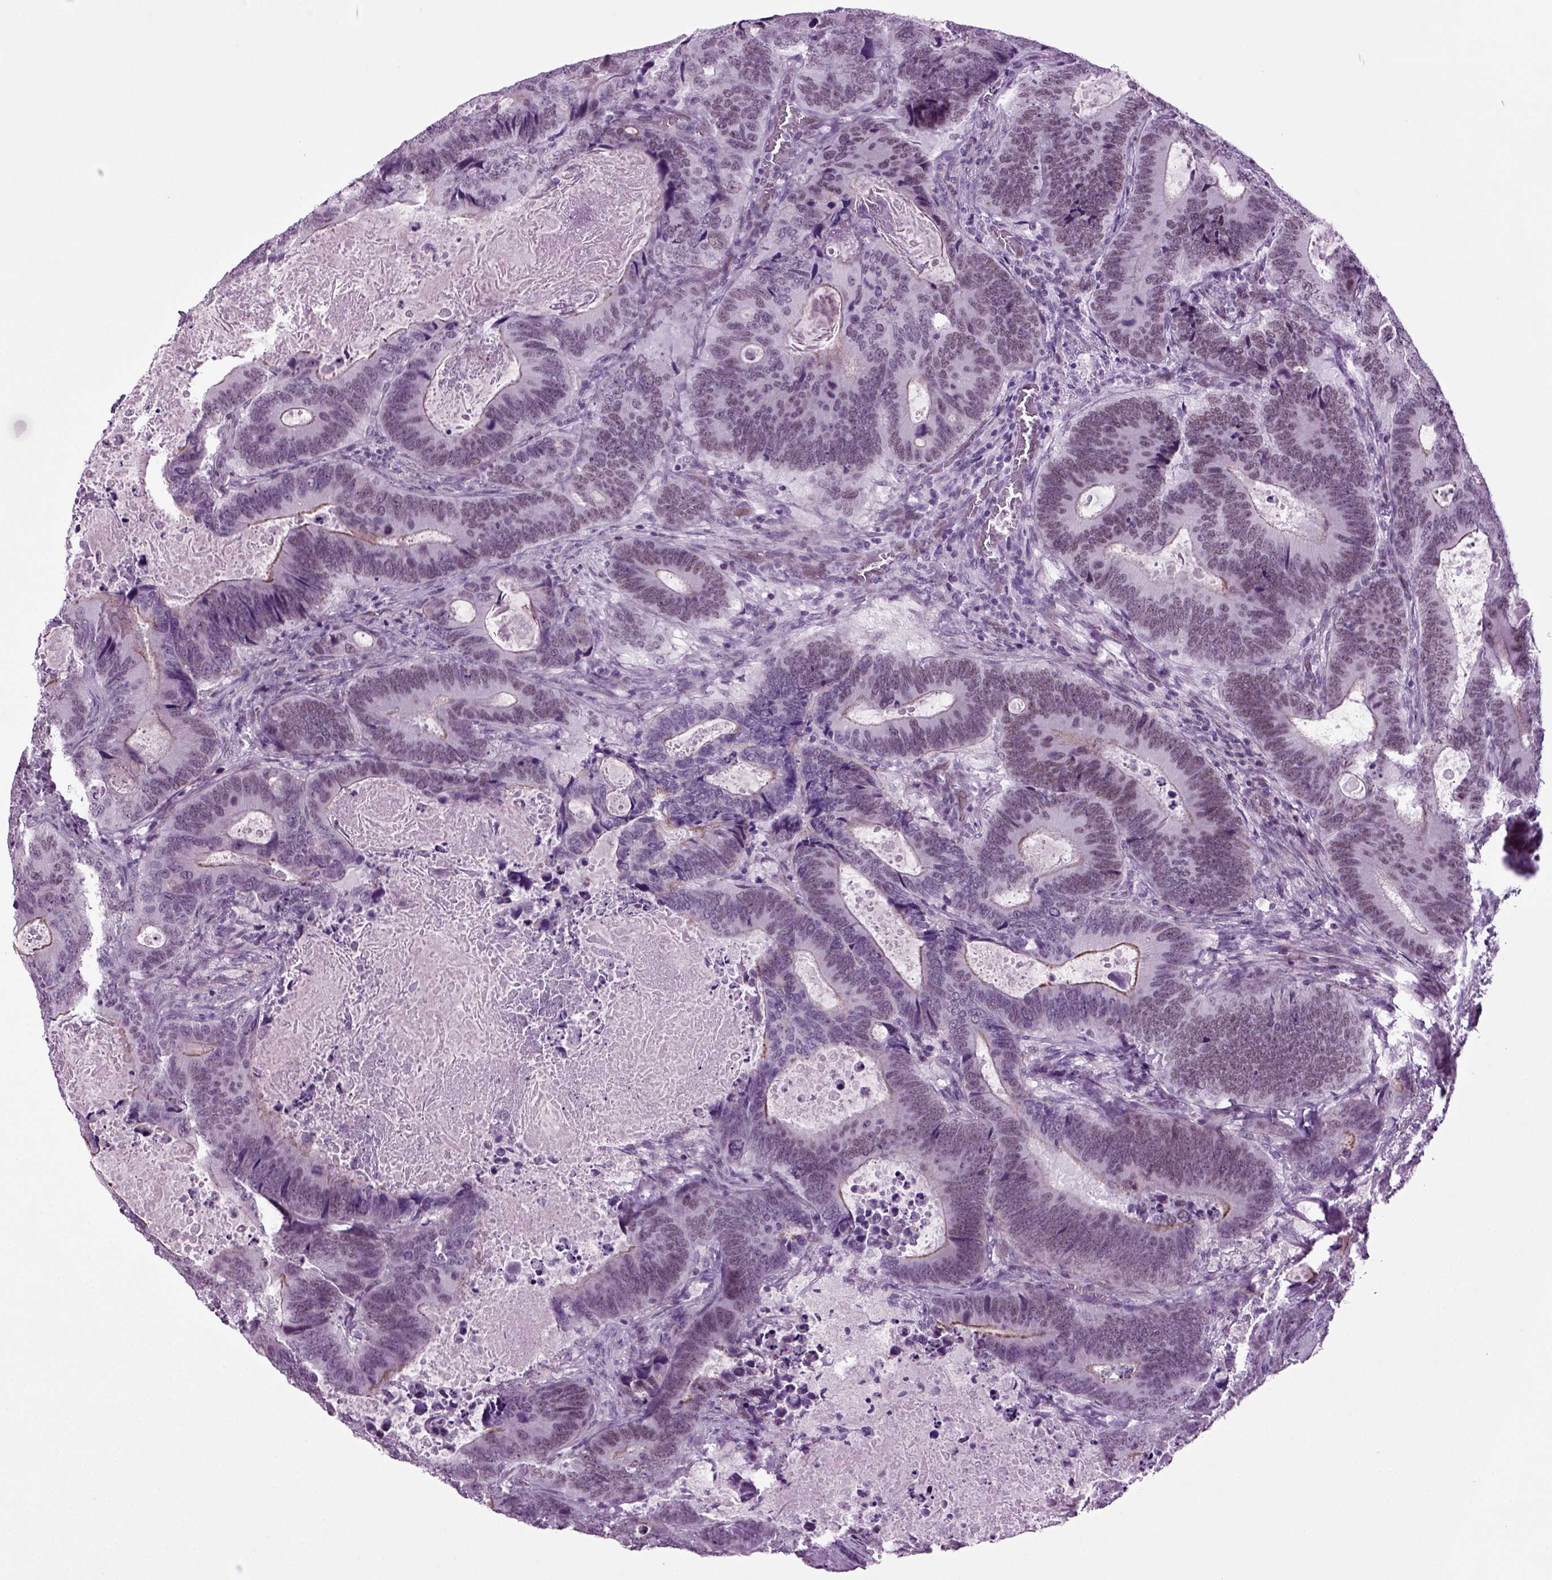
{"staining": {"intensity": "moderate", "quantity": "<25%", "location": "cytoplasmic/membranous"}, "tissue": "colorectal cancer", "cell_type": "Tumor cells", "image_type": "cancer", "snomed": [{"axis": "morphology", "description": "Adenocarcinoma, NOS"}, {"axis": "topography", "description": "Colon"}], "caption": "A histopathology image of colorectal cancer stained for a protein shows moderate cytoplasmic/membranous brown staining in tumor cells. (IHC, brightfield microscopy, high magnification).", "gene": "RFX3", "patient": {"sex": "female", "age": 82}}